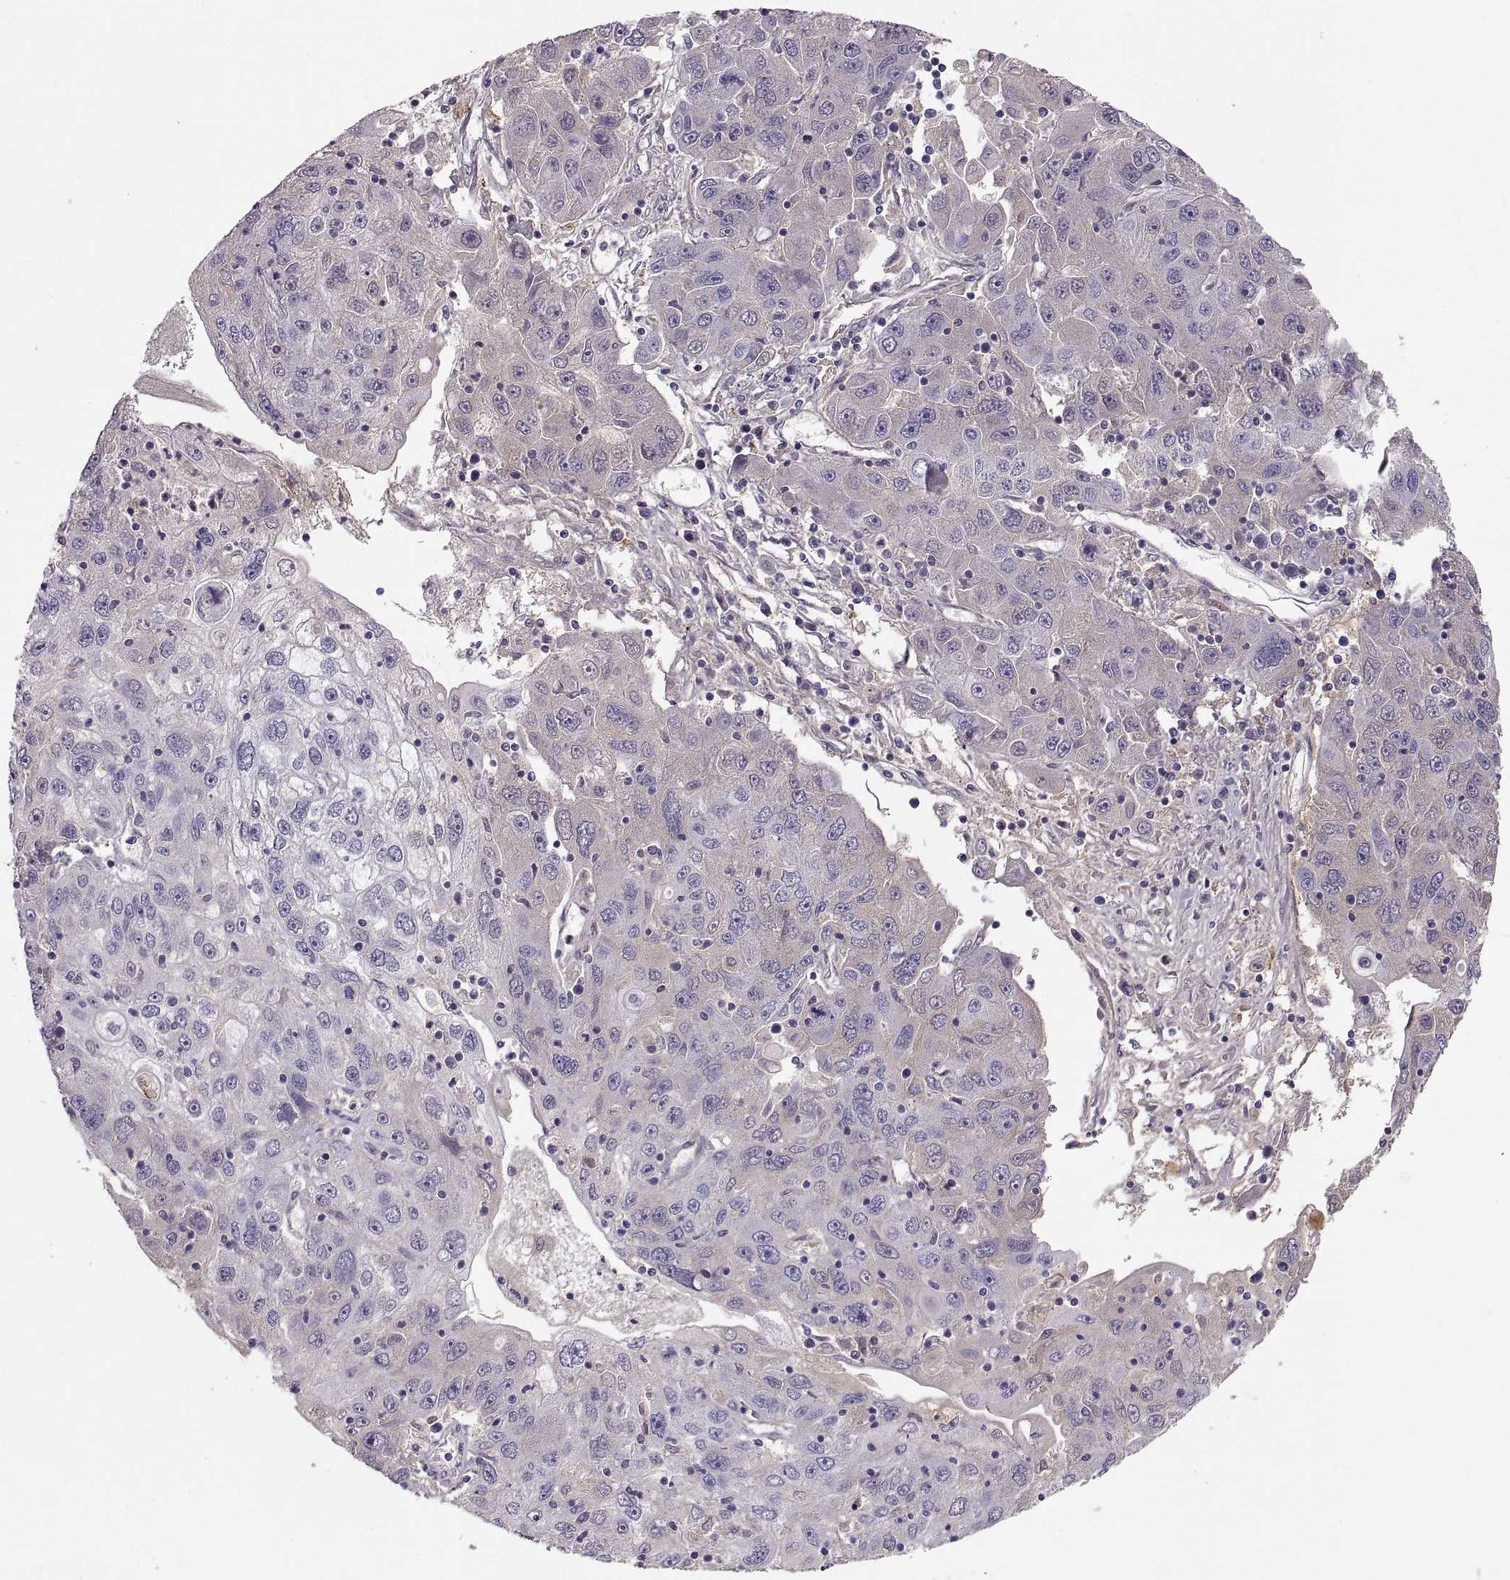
{"staining": {"intensity": "negative", "quantity": "none", "location": "none"}, "tissue": "stomach cancer", "cell_type": "Tumor cells", "image_type": "cancer", "snomed": [{"axis": "morphology", "description": "Adenocarcinoma, NOS"}, {"axis": "topography", "description": "Stomach"}], "caption": "This micrograph is of stomach adenocarcinoma stained with immunohistochemistry (IHC) to label a protein in brown with the nuclei are counter-stained blue. There is no staining in tumor cells.", "gene": "ADAM32", "patient": {"sex": "male", "age": 56}}